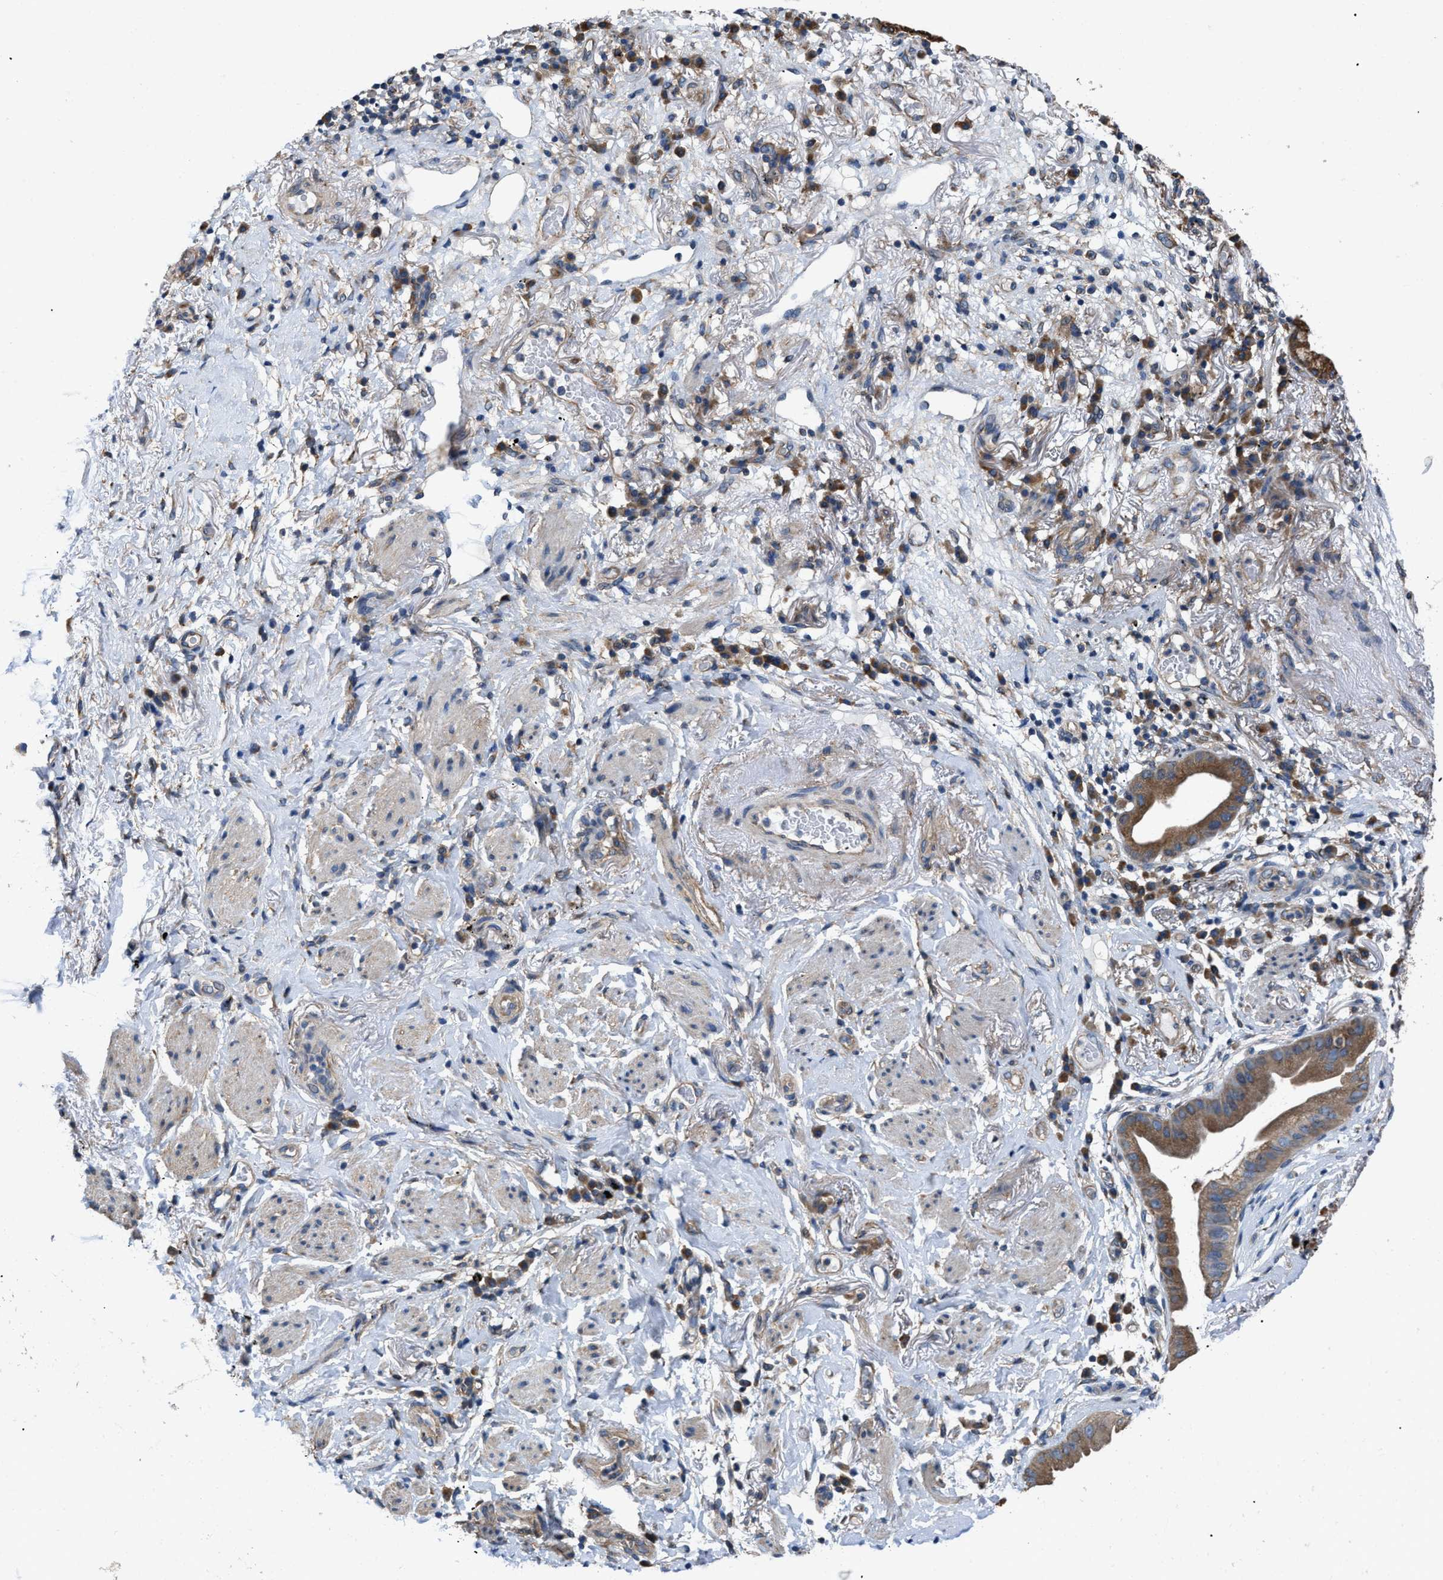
{"staining": {"intensity": "moderate", "quantity": ">75%", "location": "cytoplasmic/membranous"}, "tissue": "lung cancer", "cell_type": "Tumor cells", "image_type": "cancer", "snomed": [{"axis": "morphology", "description": "Normal tissue, NOS"}, {"axis": "morphology", "description": "Adenocarcinoma, NOS"}, {"axis": "topography", "description": "Bronchus"}, {"axis": "topography", "description": "Lung"}], "caption": "Protein expression analysis of human adenocarcinoma (lung) reveals moderate cytoplasmic/membranous staining in about >75% of tumor cells.", "gene": "CEP128", "patient": {"sex": "female", "age": 70}}